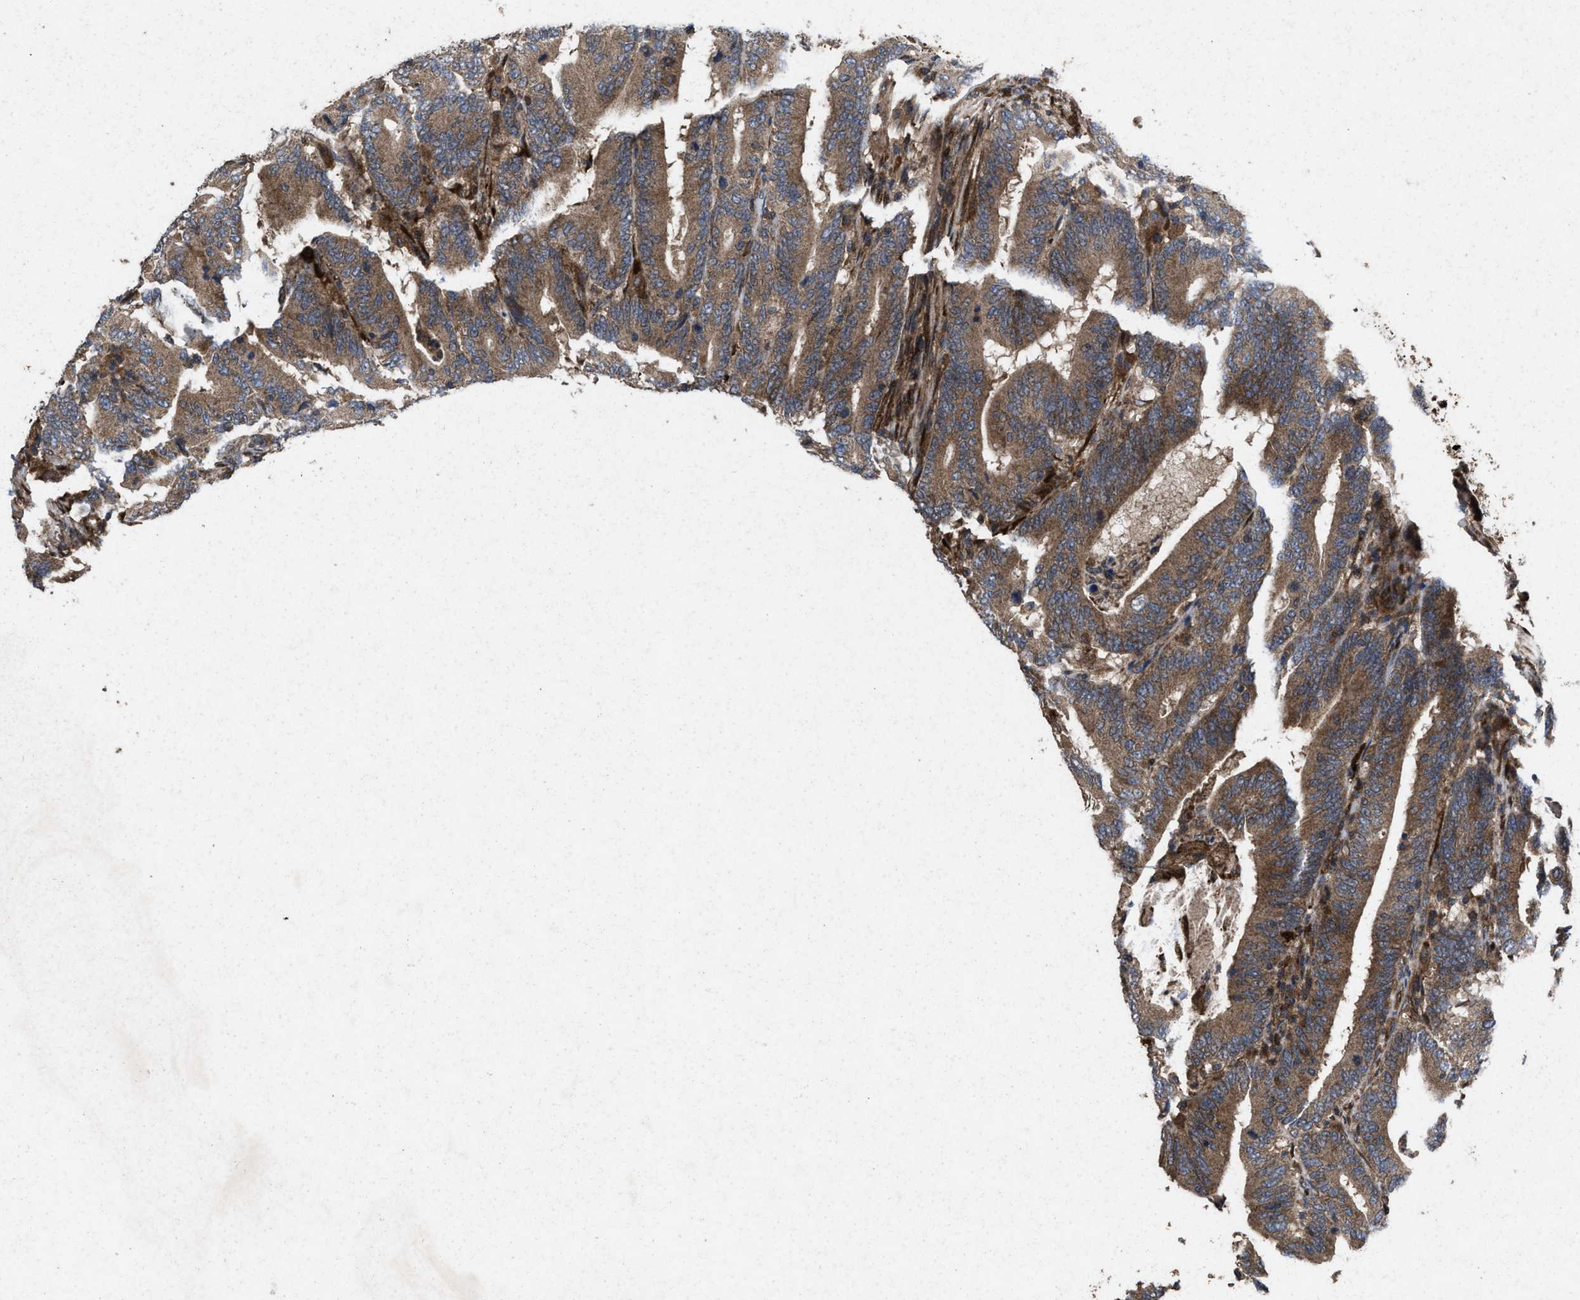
{"staining": {"intensity": "moderate", "quantity": ">75%", "location": "cytoplasmic/membranous"}, "tissue": "colorectal cancer", "cell_type": "Tumor cells", "image_type": "cancer", "snomed": [{"axis": "morphology", "description": "Adenocarcinoma, NOS"}, {"axis": "topography", "description": "Colon"}], "caption": "This is a histology image of immunohistochemistry staining of colorectal cancer, which shows moderate positivity in the cytoplasmic/membranous of tumor cells.", "gene": "MSI2", "patient": {"sex": "female", "age": 66}}